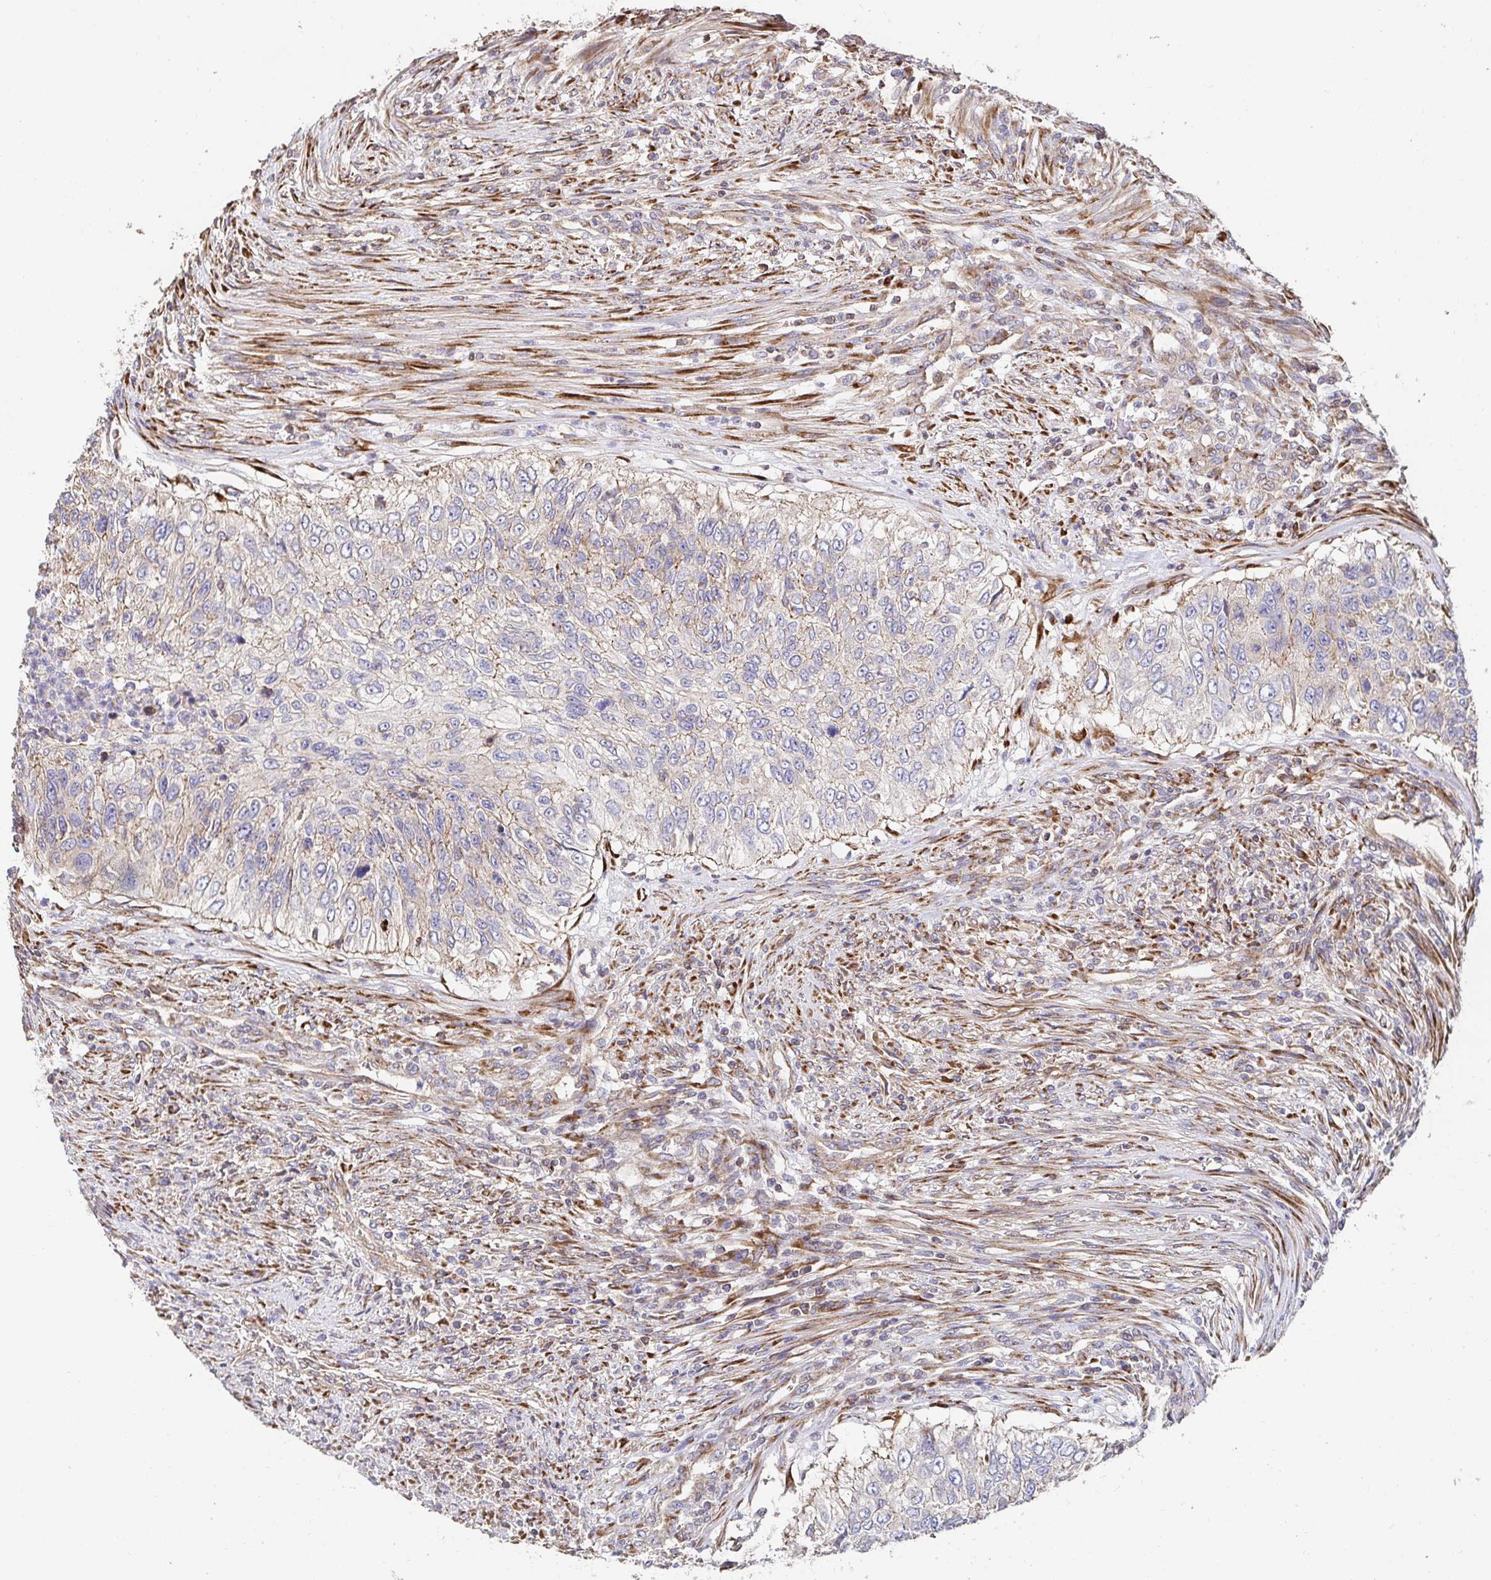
{"staining": {"intensity": "weak", "quantity": "<25%", "location": "cytoplasmic/membranous"}, "tissue": "urothelial cancer", "cell_type": "Tumor cells", "image_type": "cancer", "snomed": [{"axis": "morphology", "description": "Urothelial carcinoma, High grade"}, {"axis": "topography", "description": "Urinary bladder"}], "caption": "This micrograph is of urothelial carcinoma (high-grade) stained with IHC to label a protein in brown with the nuclei are counter-stained blue. There is no staining in tumor cells.", "gene": "APBB1", "patient": {"sex": "female", "age": 60}}